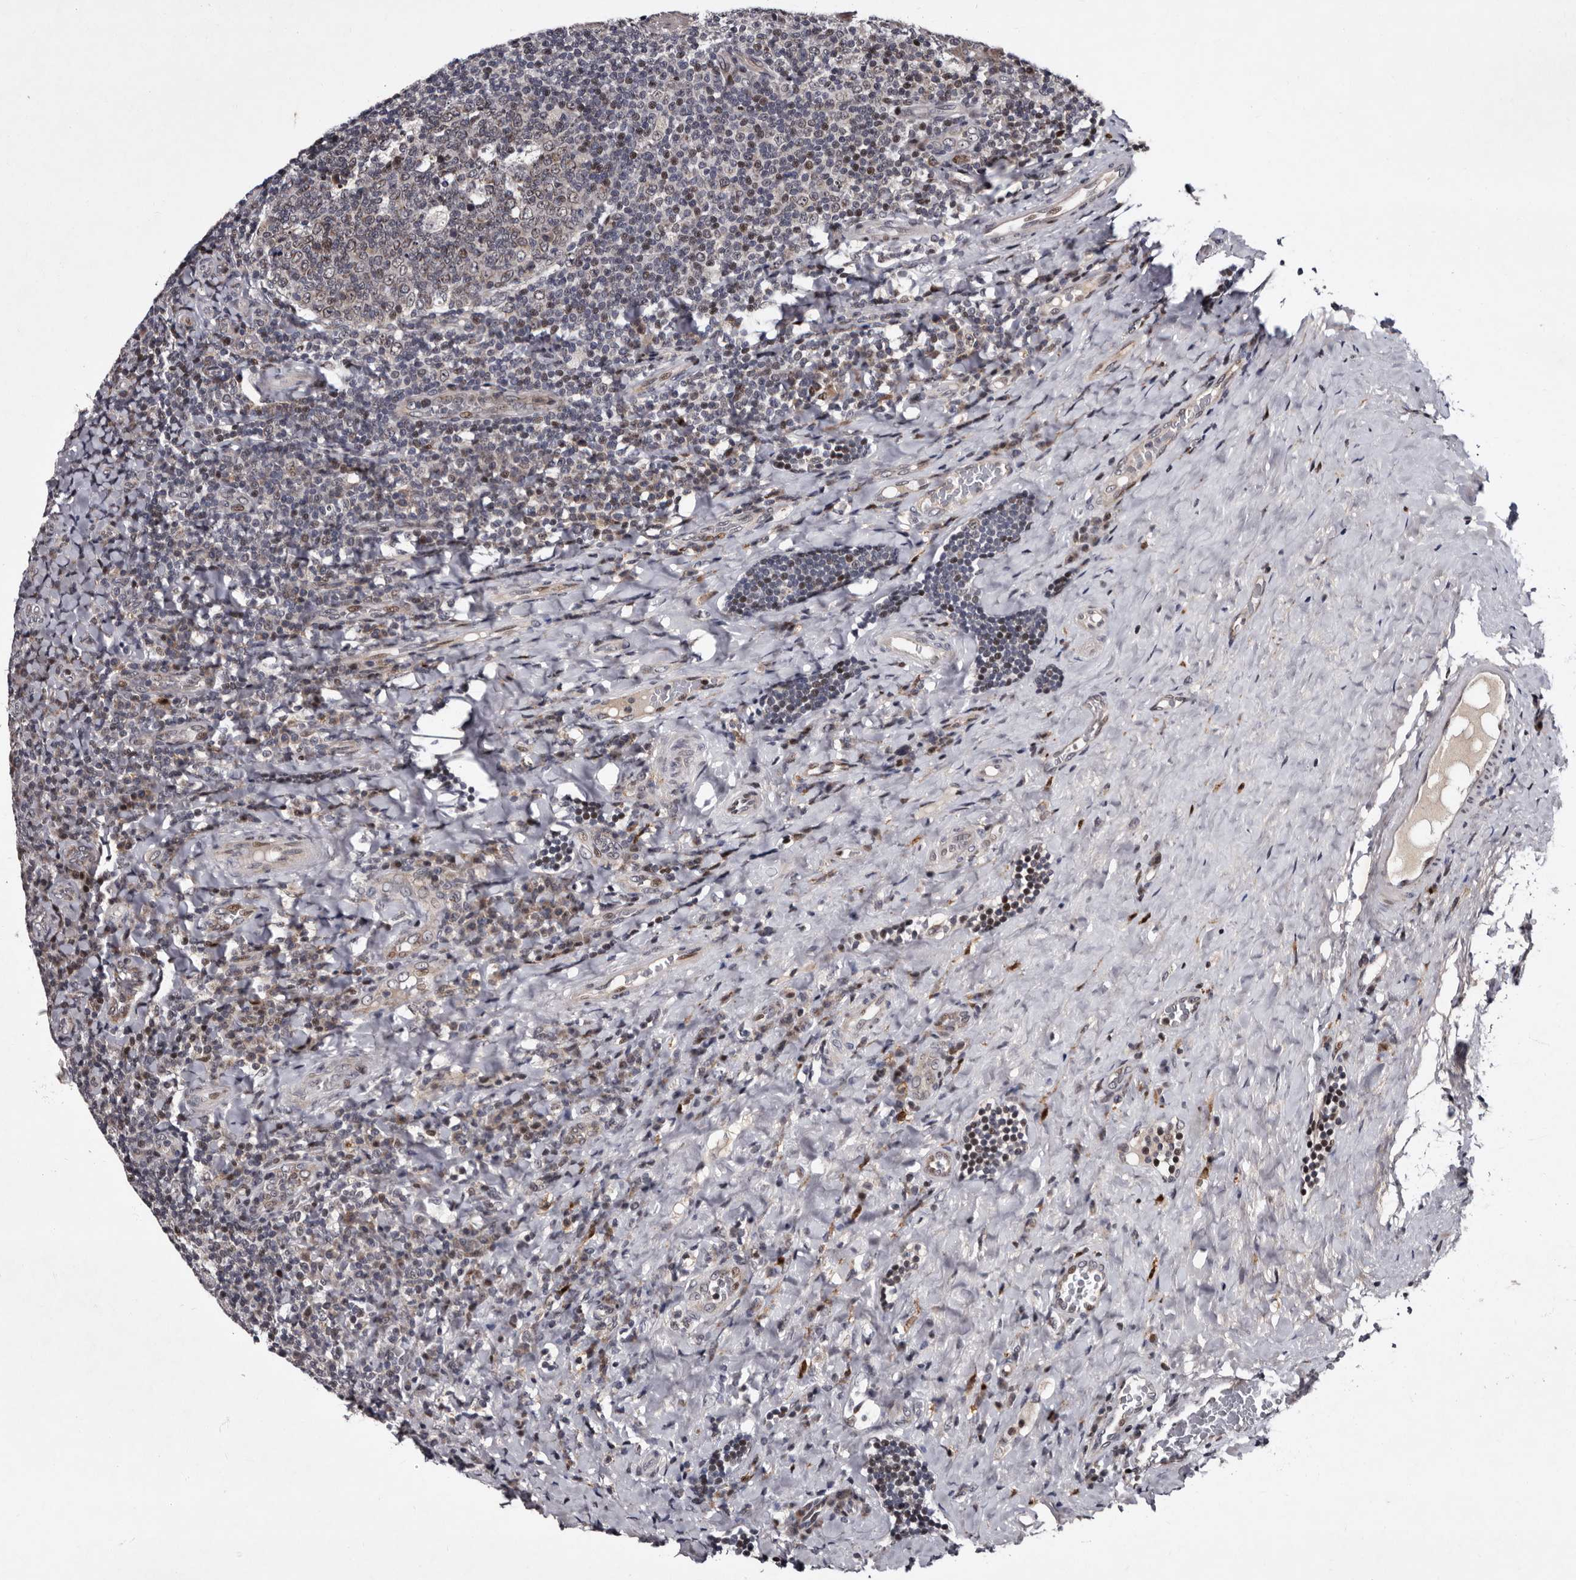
{"staining": {"intensity": "moderate", "quantity": "<25%", "location": "cytoplasmic/membranous,nuclear"}, "tissue": "tonsil", "cell_type": "Germinal center cells", "image_type": "normal", "snomed": [{"axis": "morphology", "description": "Normal tissue, NOS"}, {"axis": "topography", "description": "Tonsil"}], "caption": "Moderate cytoplasmic/membranous,nuclear staining is appreciated in approximately <25% of germinal center cells in benign tonsil.", "gene": "TNKS", "patient": {"sex": "male", "age": 17}}